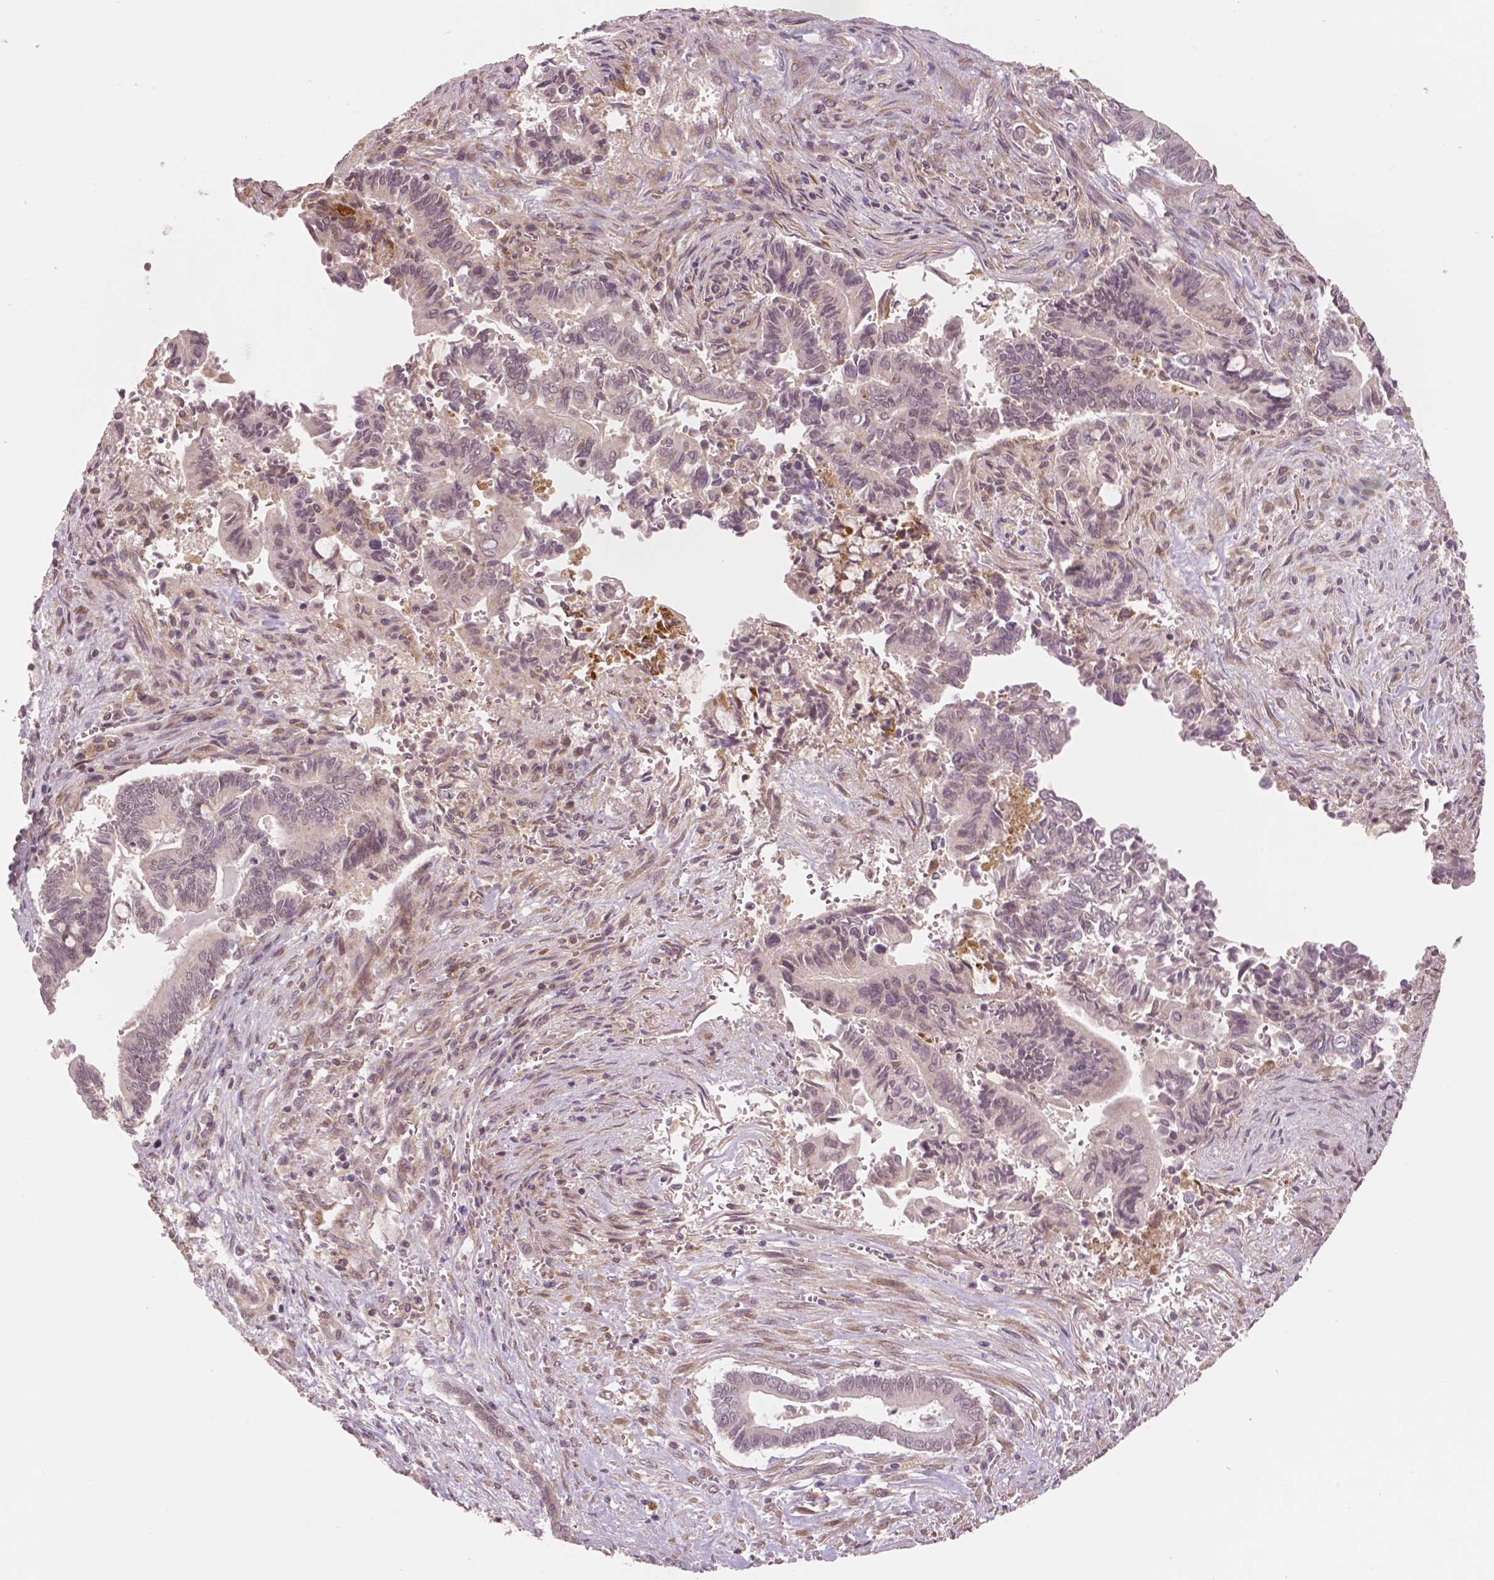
{"staining": {"intensity": "negative", "quantity": "none", "location": "none"}, "tissue": "pancreatic cancer", "cell_type": "Tumor cells", "image_type": "cancer", "snomed": [{"axis": "morphology", "description": "Adenocarcinoma, NOS"}, {"axis": "topography", "description": "Pancreas"}], "caption": "Immunohistochemistry (IHC) image of neoplastic tissue: human pancreatic adenocarcinoma stained with DAB (3,3'-diaminobenzidine) shows no significant protein expression in tumor cells.", "gene": "STAT3", "patient": {"sex": "male", "age": 68}}